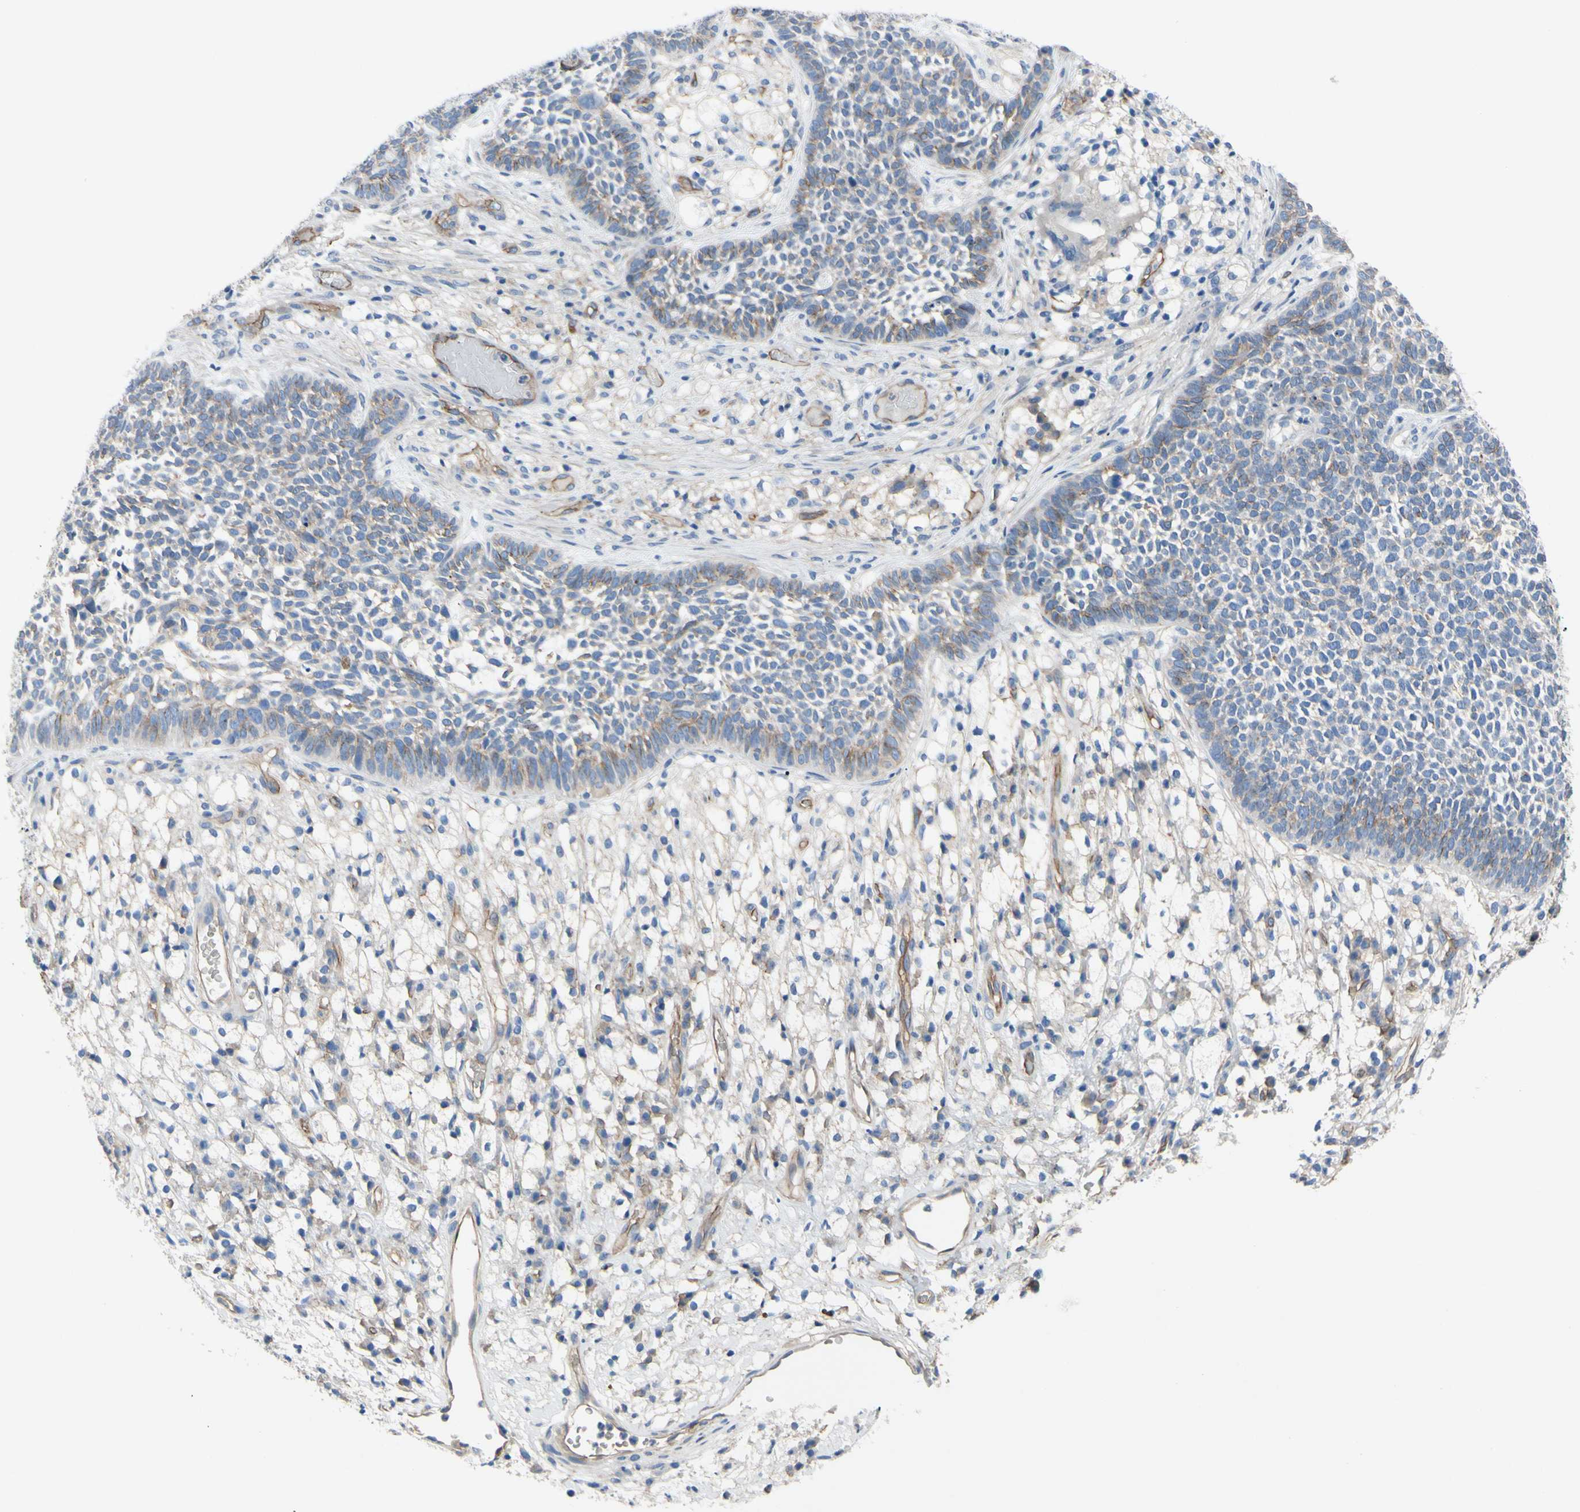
{"staining": {"intensity": "weak", "quantity": ">75%", "location": "cytoplasmic/membranous"}, "tissue": "skin cancer", "cell_type": "Tumor cells", "image_type": "cancer", "snomed": [{"axis": "morphology", "description": "Basal cell carcinoma"}, {"axis": "topography", "description": "Skin"}], "caption": "Human skin cancer (basal cell carcinoma) stained with a brown dye displays weak cytoplasmic/membranous positive positivity in about >75% of tumor cells.", "gene": "TPBG", "patient": {"sex": "female", "age": 84}}